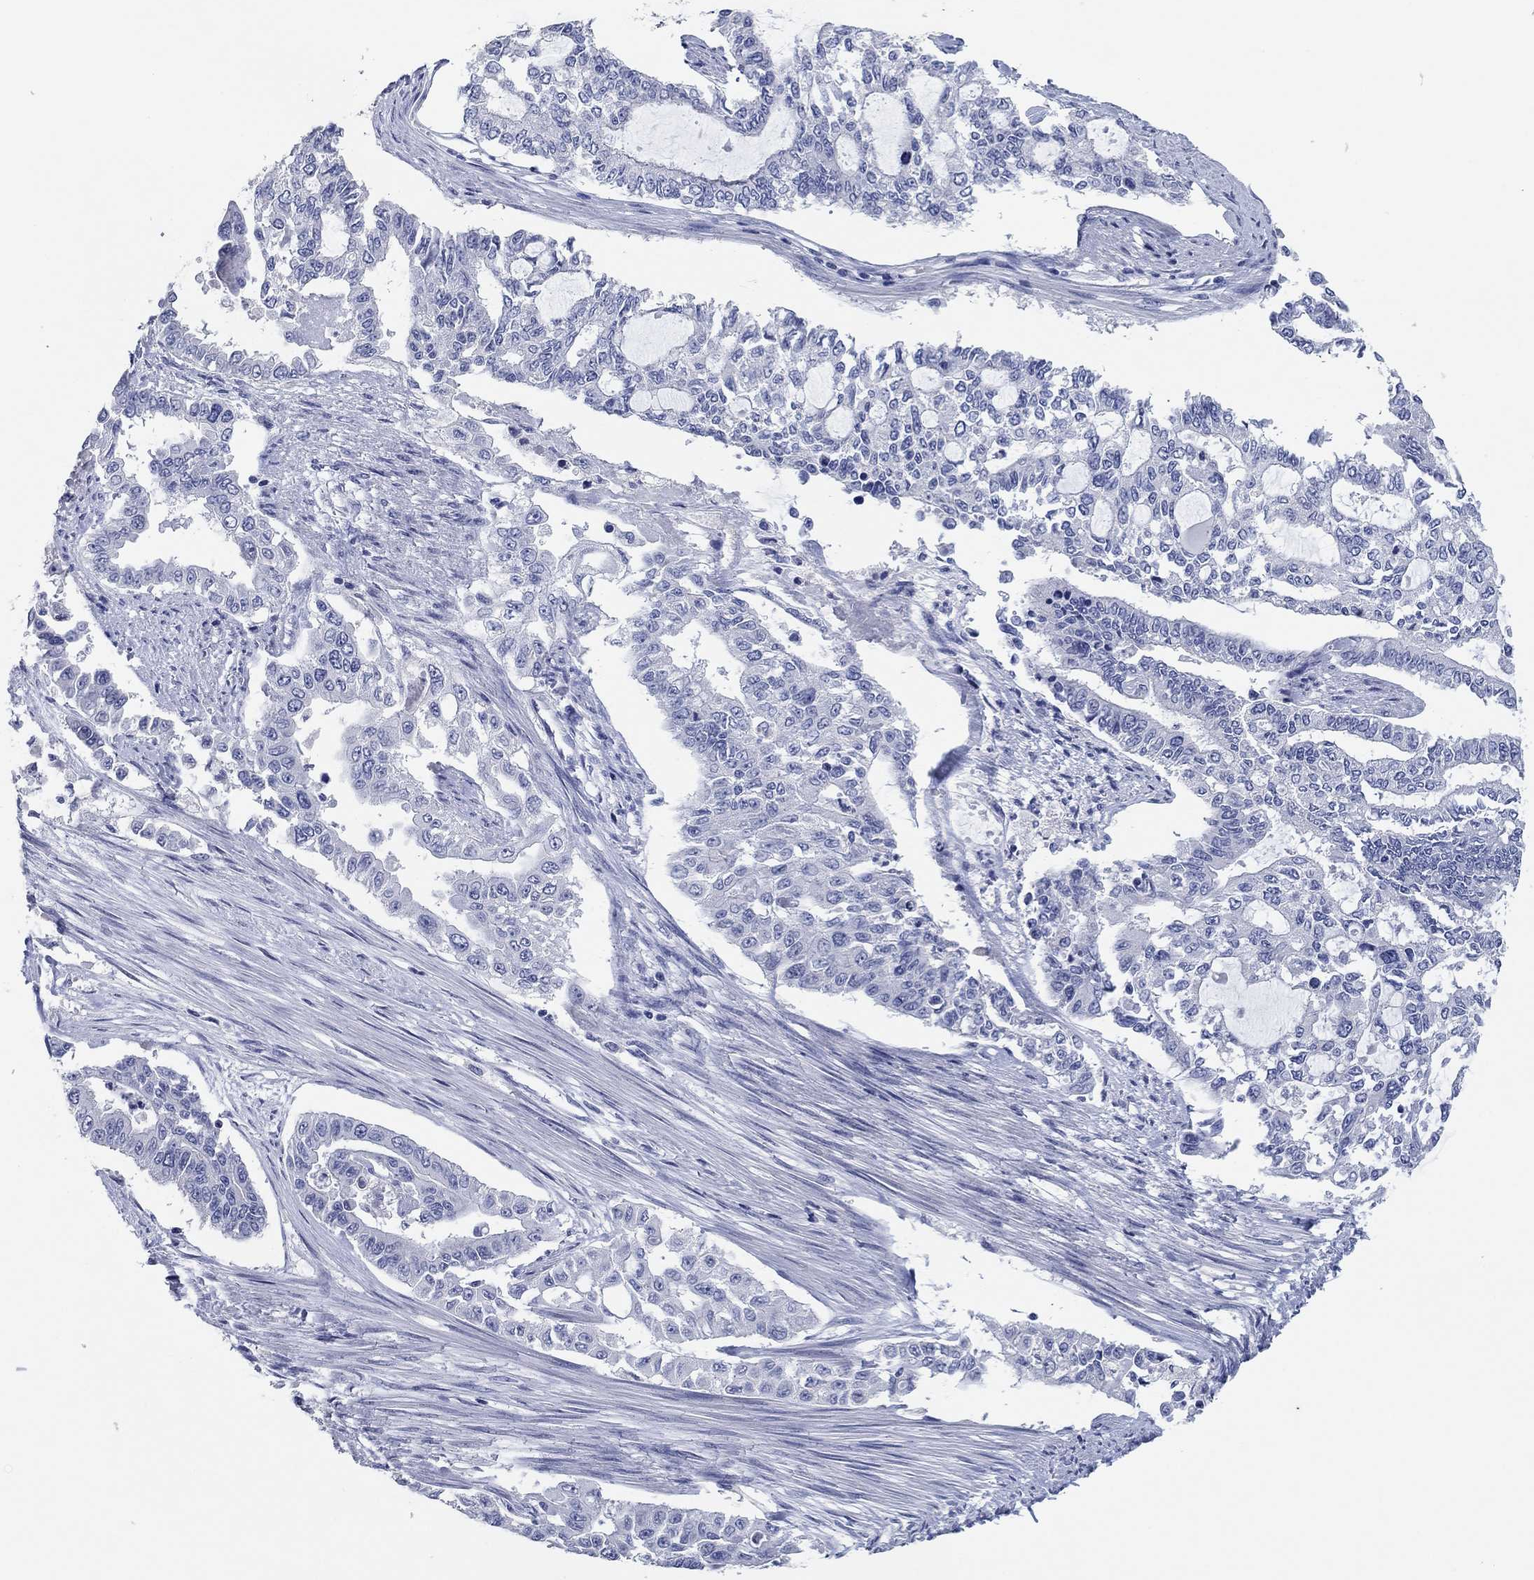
{"staining": {"intensity": "negative", "quantity": "none", "location": "none"}, "tissue": "endometrial cancer", "cell_type": "Tumor cells", "image_type": "cancer", "snomed": [{"axis": "morphology", "description": "Adenocarcinoma, NOS"}, {"axis": "topography", "description": "Uterus"}], "caption": "Protein analysis of endometrial adenocarcinoma reveals no significant expression in tumor cells.", "gene": "POU5F1", "patient": {"sex": "female", "age": 59}}